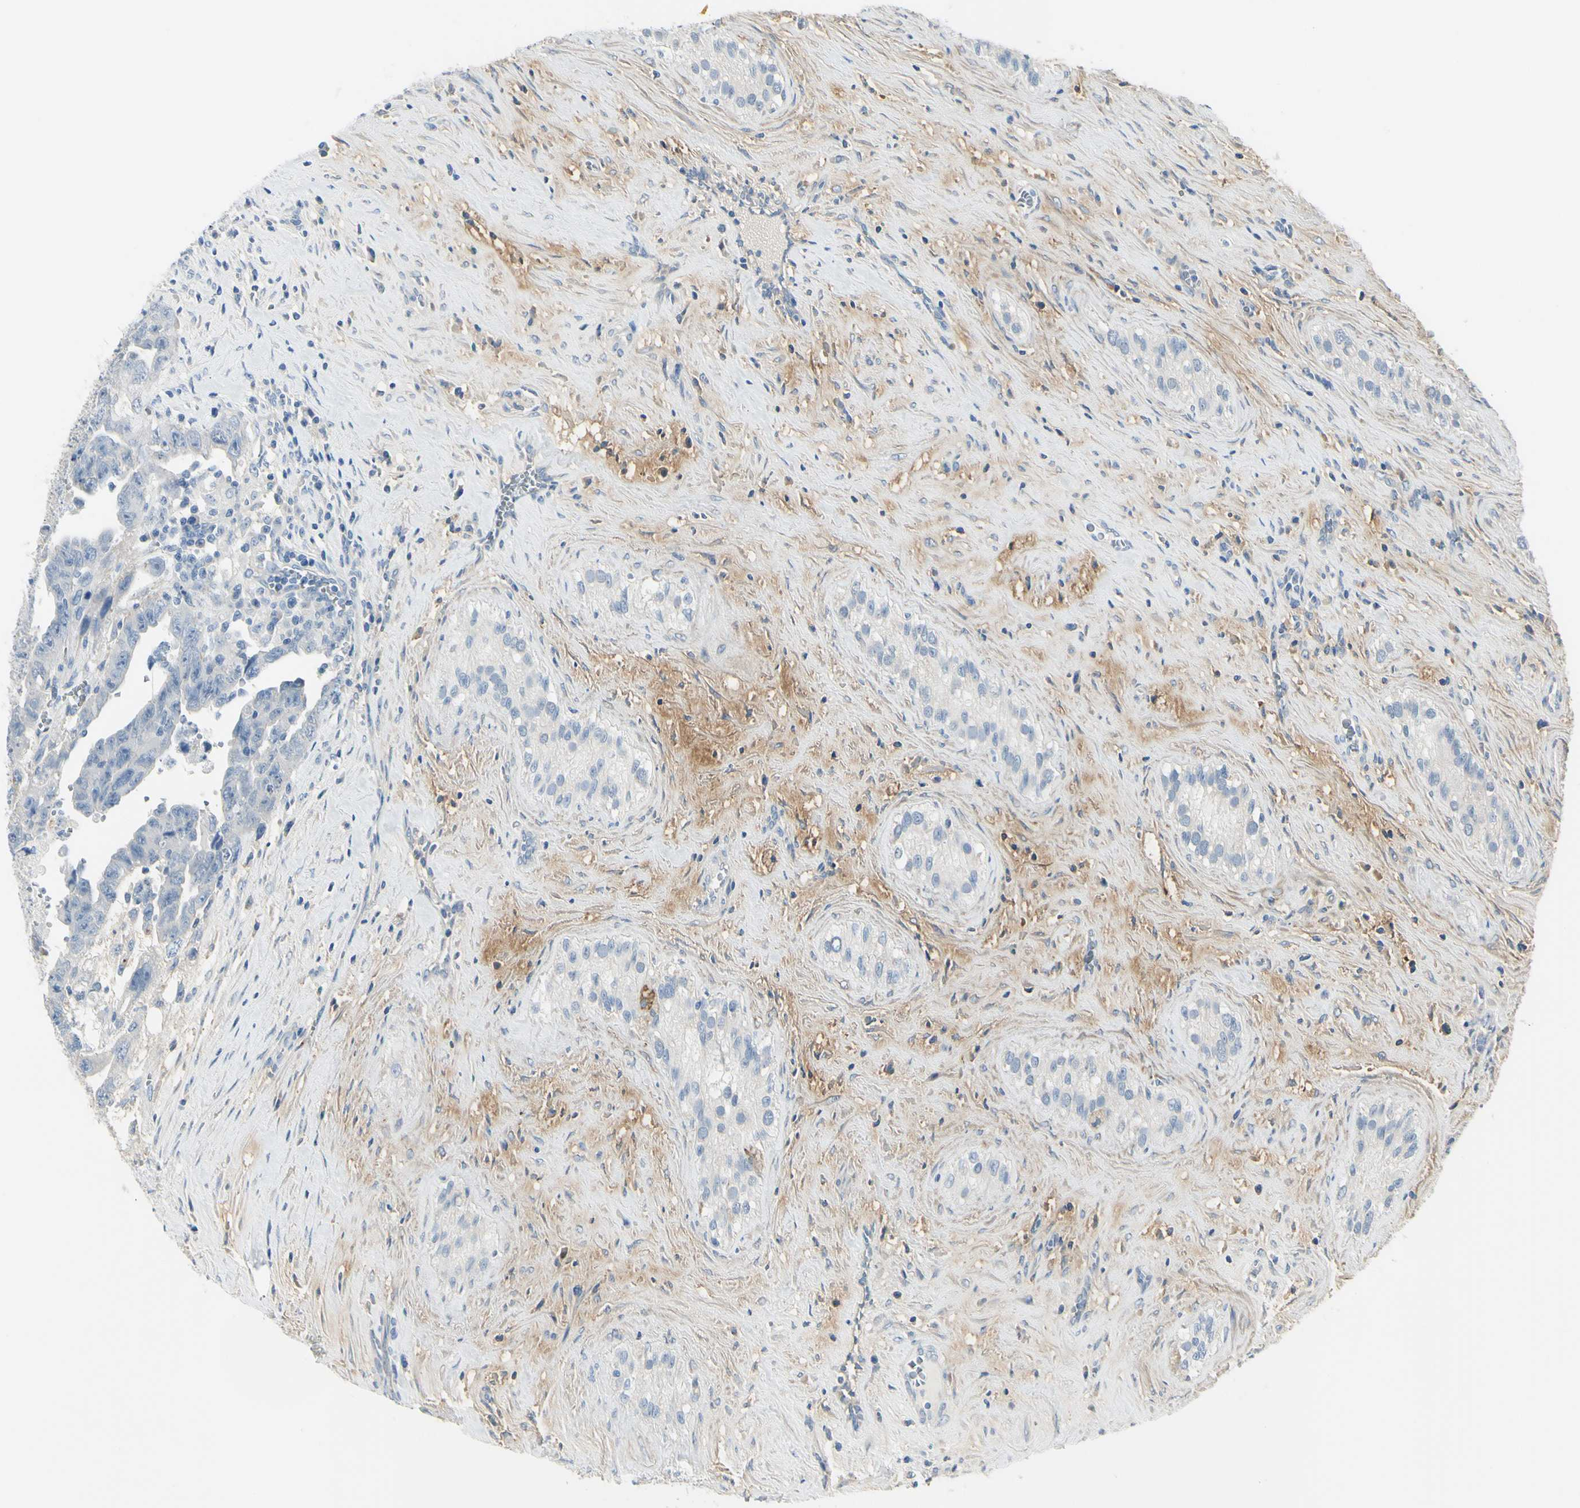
{"staining": {"intensity": "negative", "quantity": "none", "location": "none"}, "tissue": "testis cancer", "cell_type": "Tumor cells", "image_type": "cancer", "snomed": [{"axis": "morphology", "description": "Carcinoma, Embryonal, NOS"}, {"axis": "topography", "description": "Testis"}], "caption": "IHC histopathology image of neoplastic tissue: testis cancer stained with DAB (3,3'-diaminobenzidine) demonstrates no significant protein positivity in tumor cells.", "gene": "NCBP2L", "patient": {"sex": "male", "age": 28}}